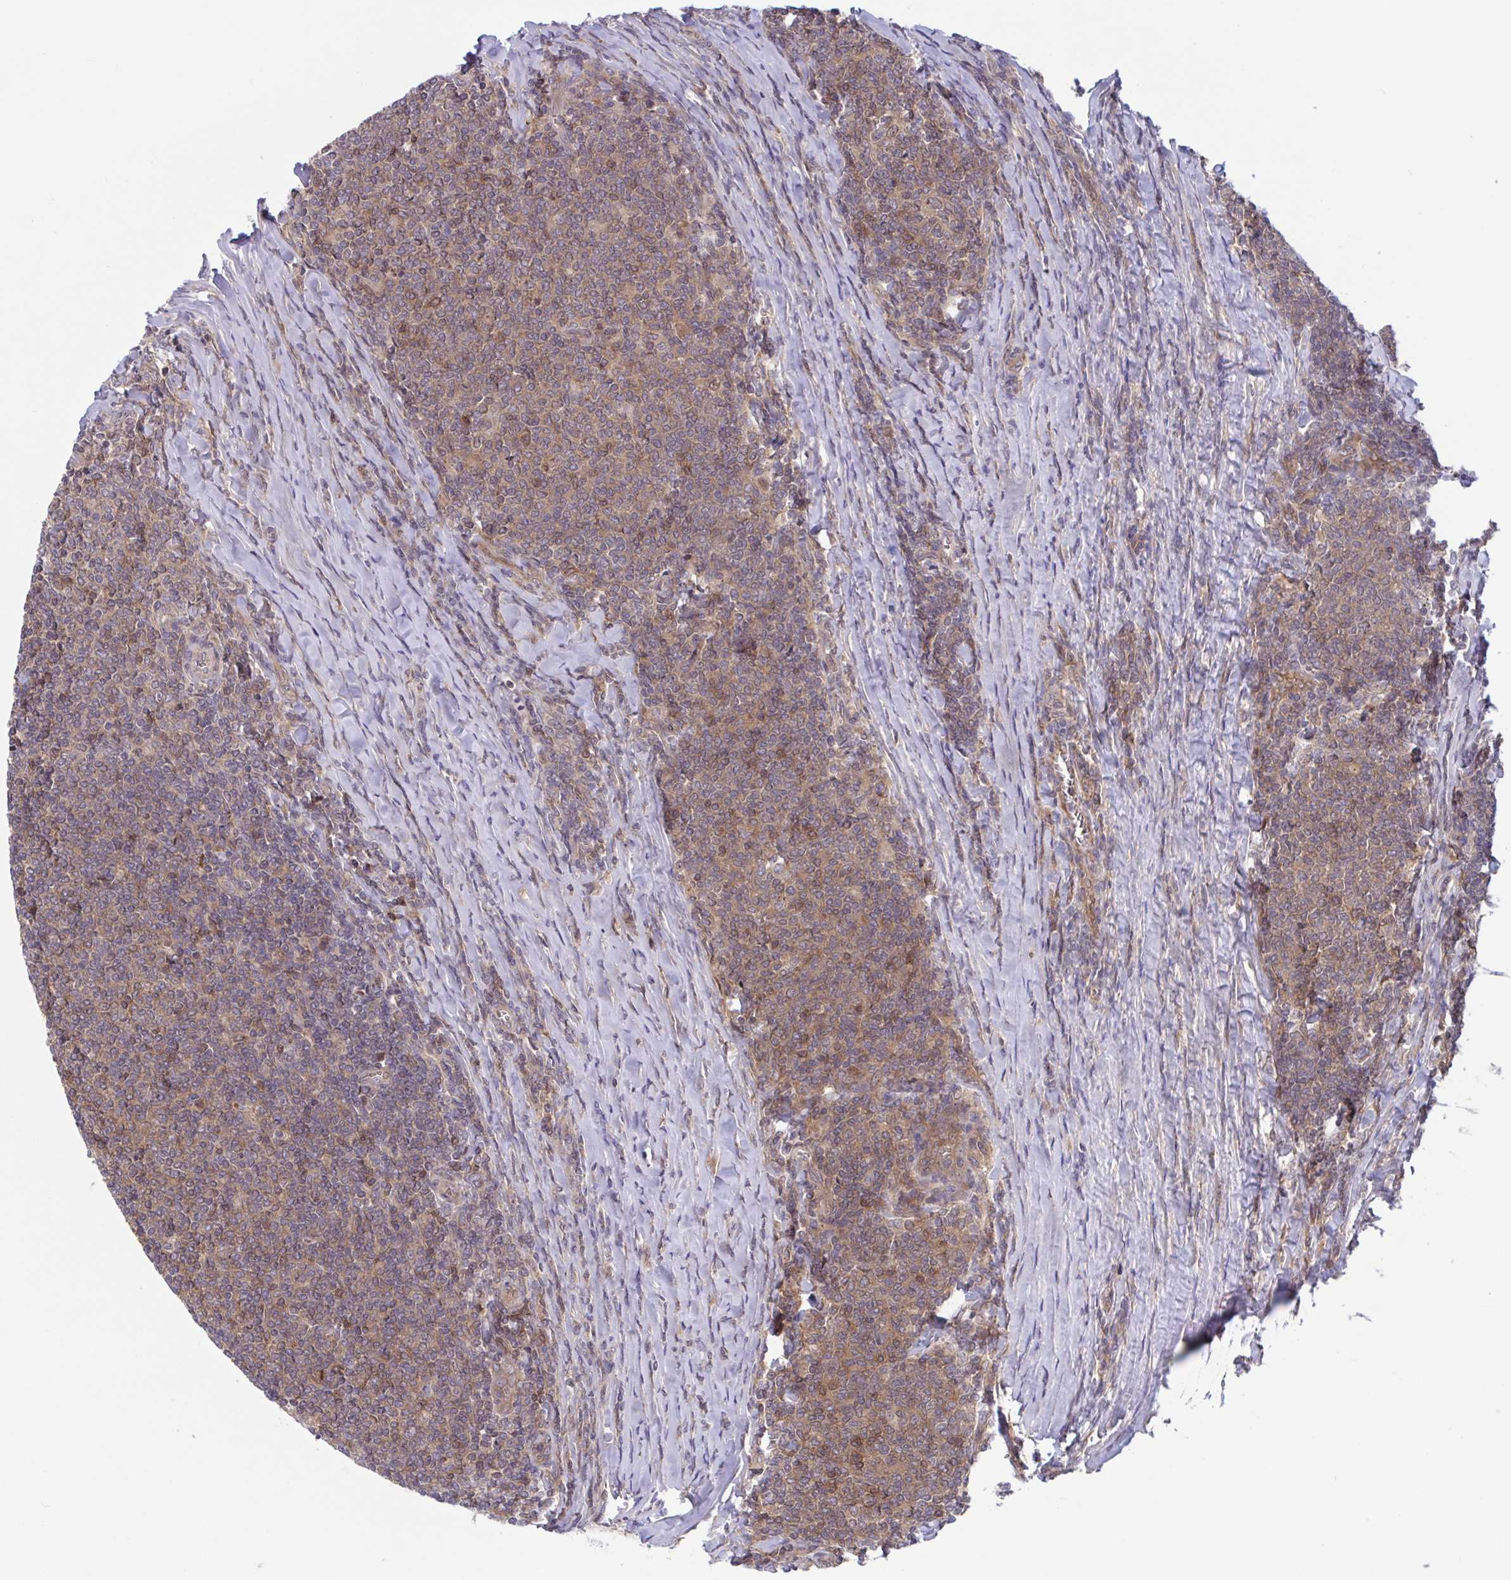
{"staining": {"intensity": "weak", "quantity": ">75%", "location": "cytoplasmic/membranous"}, "tissue": "lymphoma", "cell_type": "Tumor cells", "image_type": "cancer", "snomed": [{"axis": "morphology", "description": "Malignant lymphoma, non-Hodgkin's type, Low grade"}, {"axis": "topography", "description": "Lymph node"}], "caption": "IHC photomicrograph of human low-grade malignant lymphoma, non-Hodgkin's type stained for a protein (brown), which reveals low levels of weak cytoplasmic/membranous expression in approximately >75% of tumor cells.", "gene": "LMNTD2", "patient": {"sex": "male", "age": 52}}